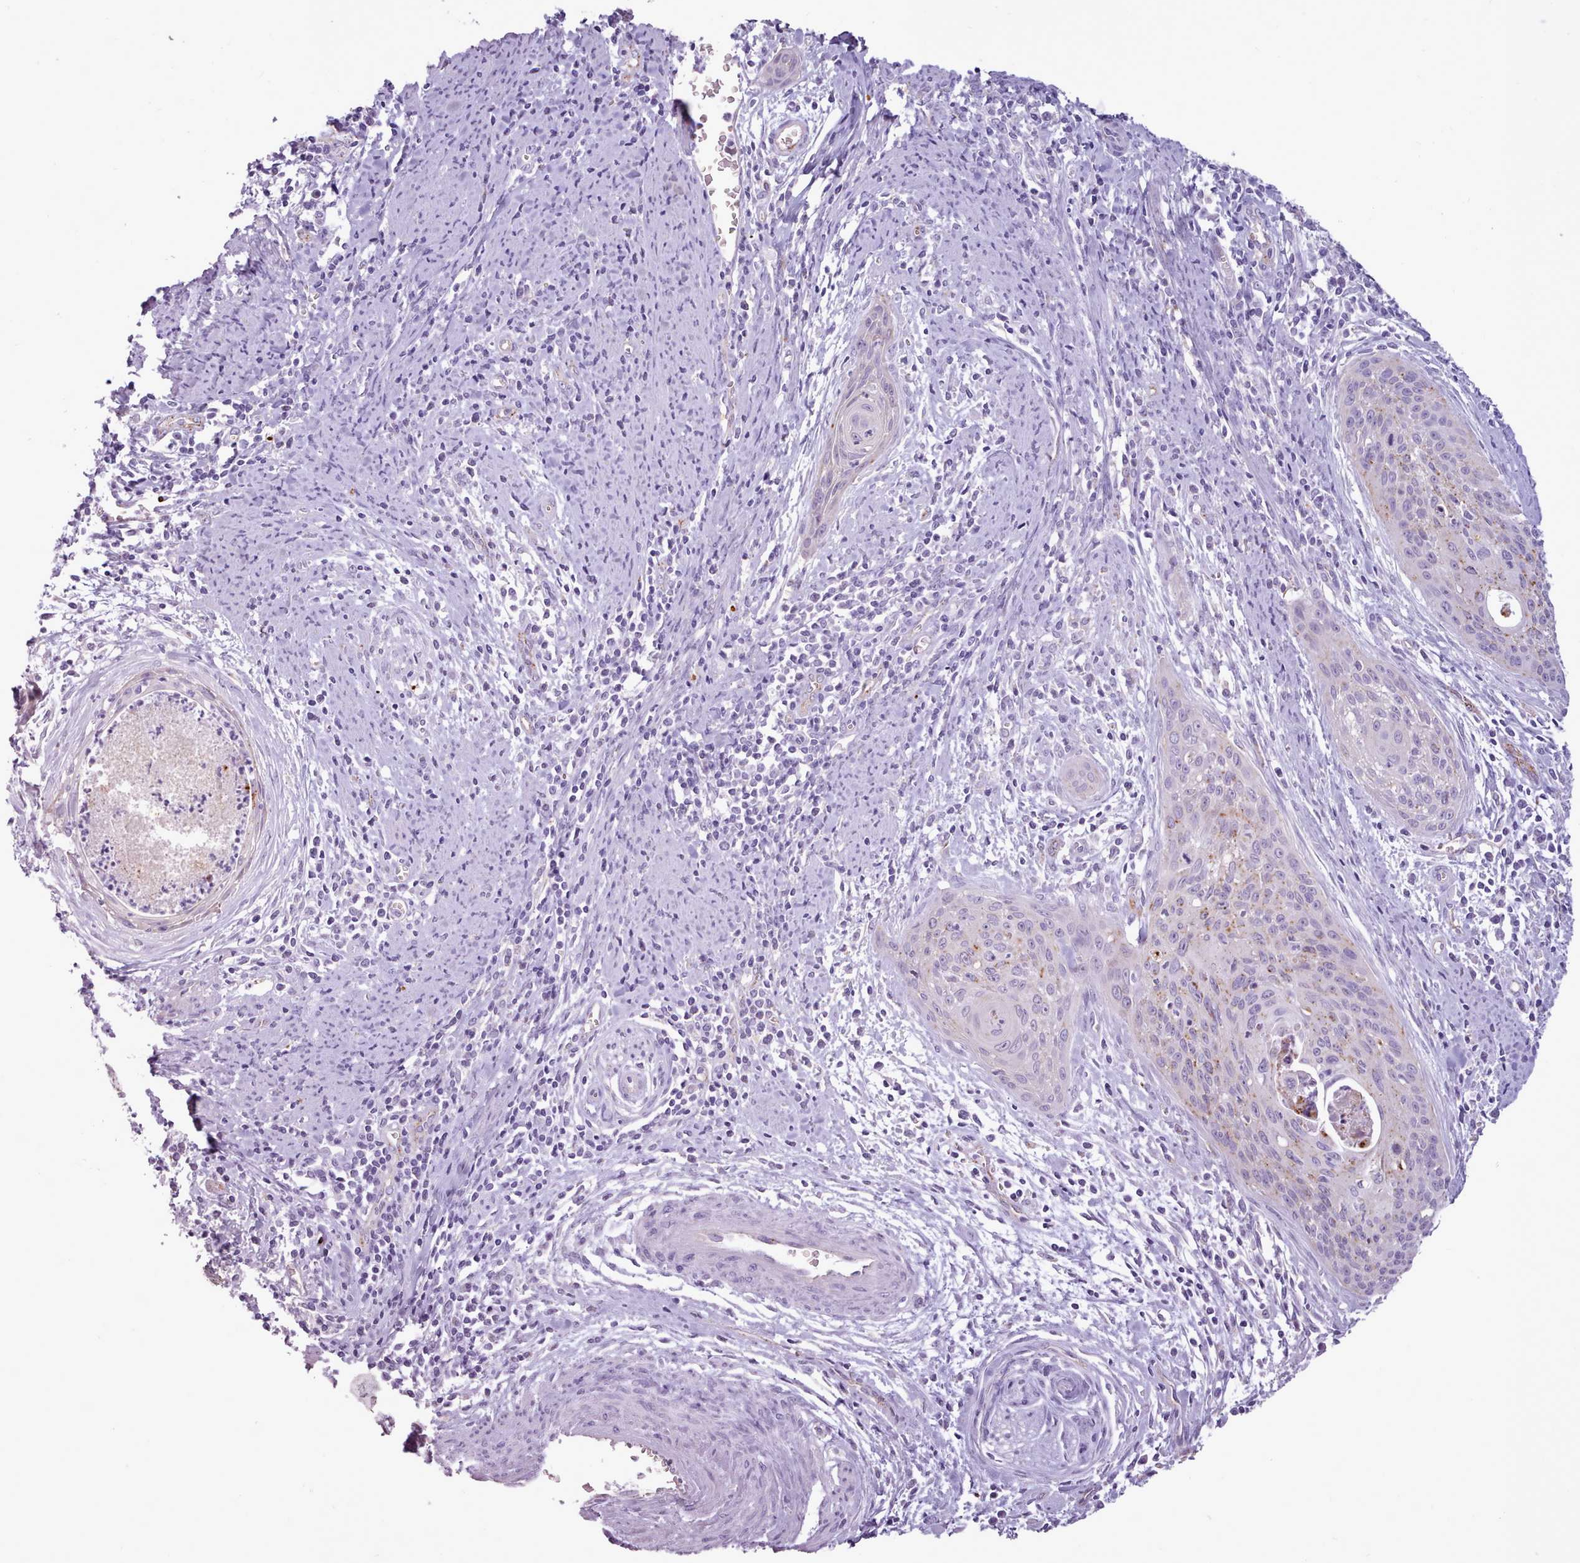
{"staining": {"intensity": "negative", "quantity": "none", "location": "none"}, "tissue": "cervical cancer", "cell_type": "Tumor cells", "image_type": "cancer", "snomed": [{"axis": "morphology", "description": "Squamous cell carcinoma, NOS"}, {"axis": "topography", "description": "Cervix"}], "caption": "Micrograph shows no protein expression in tumor cells of cervical cancer tissue.", "gene": "ATRAID", "patient": {"sex": "female", "age": 55}}